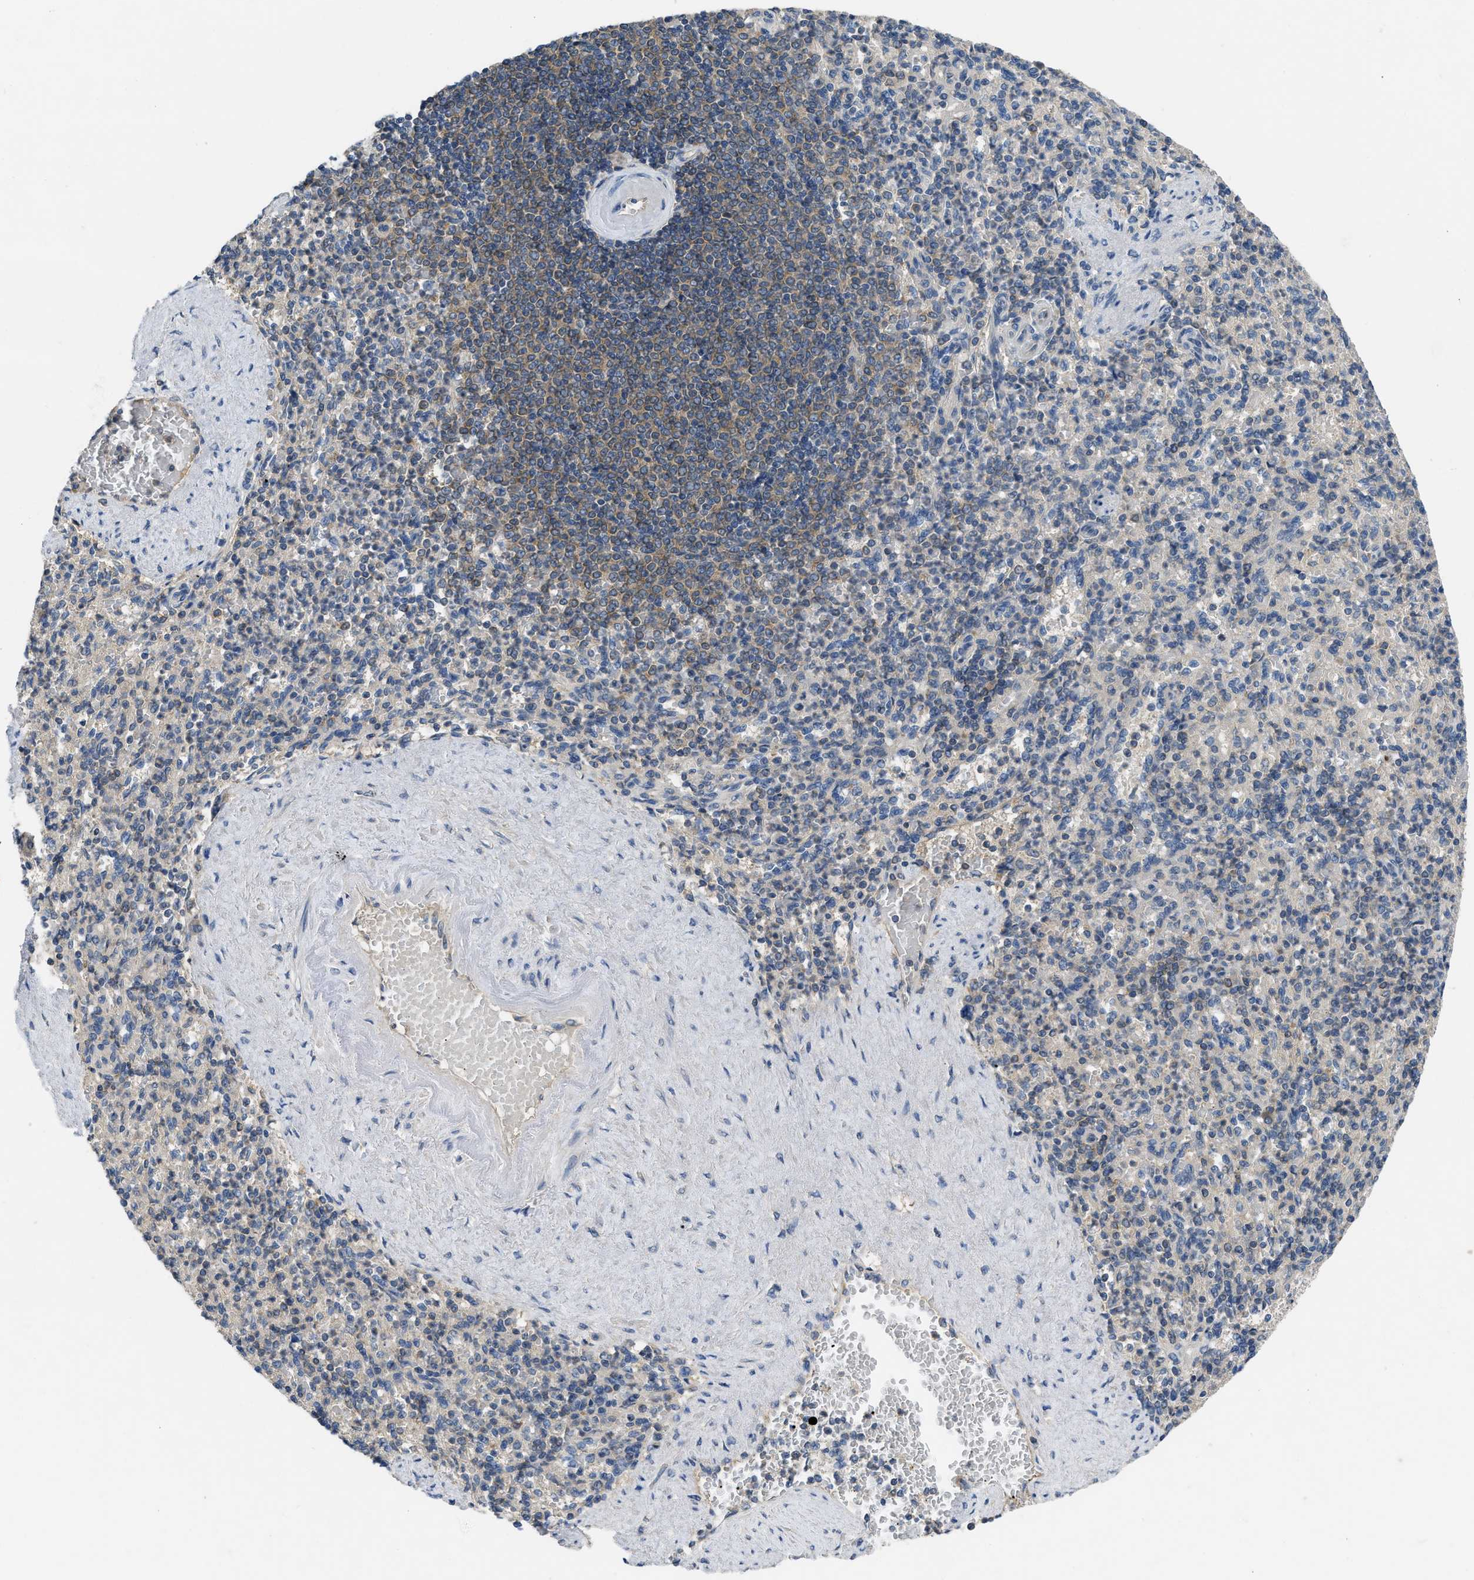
{"staining": {"intensity": "weak", "quantity": "<25%", "location": "cytoplasmic/membranous"}, "tissue": "spleen", "cell_type": "Cells in red pulp", "image_type": "normal", "snomed": [{"axis": "morphology", "description": "Normal tissue, NOS"}, {"axis": "topography", "description": "Spleen"}], "caption": "High magnification brightfield microscopy of benign spleen stained with DAB (brown) and counterstained with hematoxylin (blue): cells in red pulp show no significant positivity. (DAB (3,3'-diaminobenzidine) immunohistochemistry, high magnification).", "gene": "PPP3CA", "patient": {"sex": "female", "age": 74}}